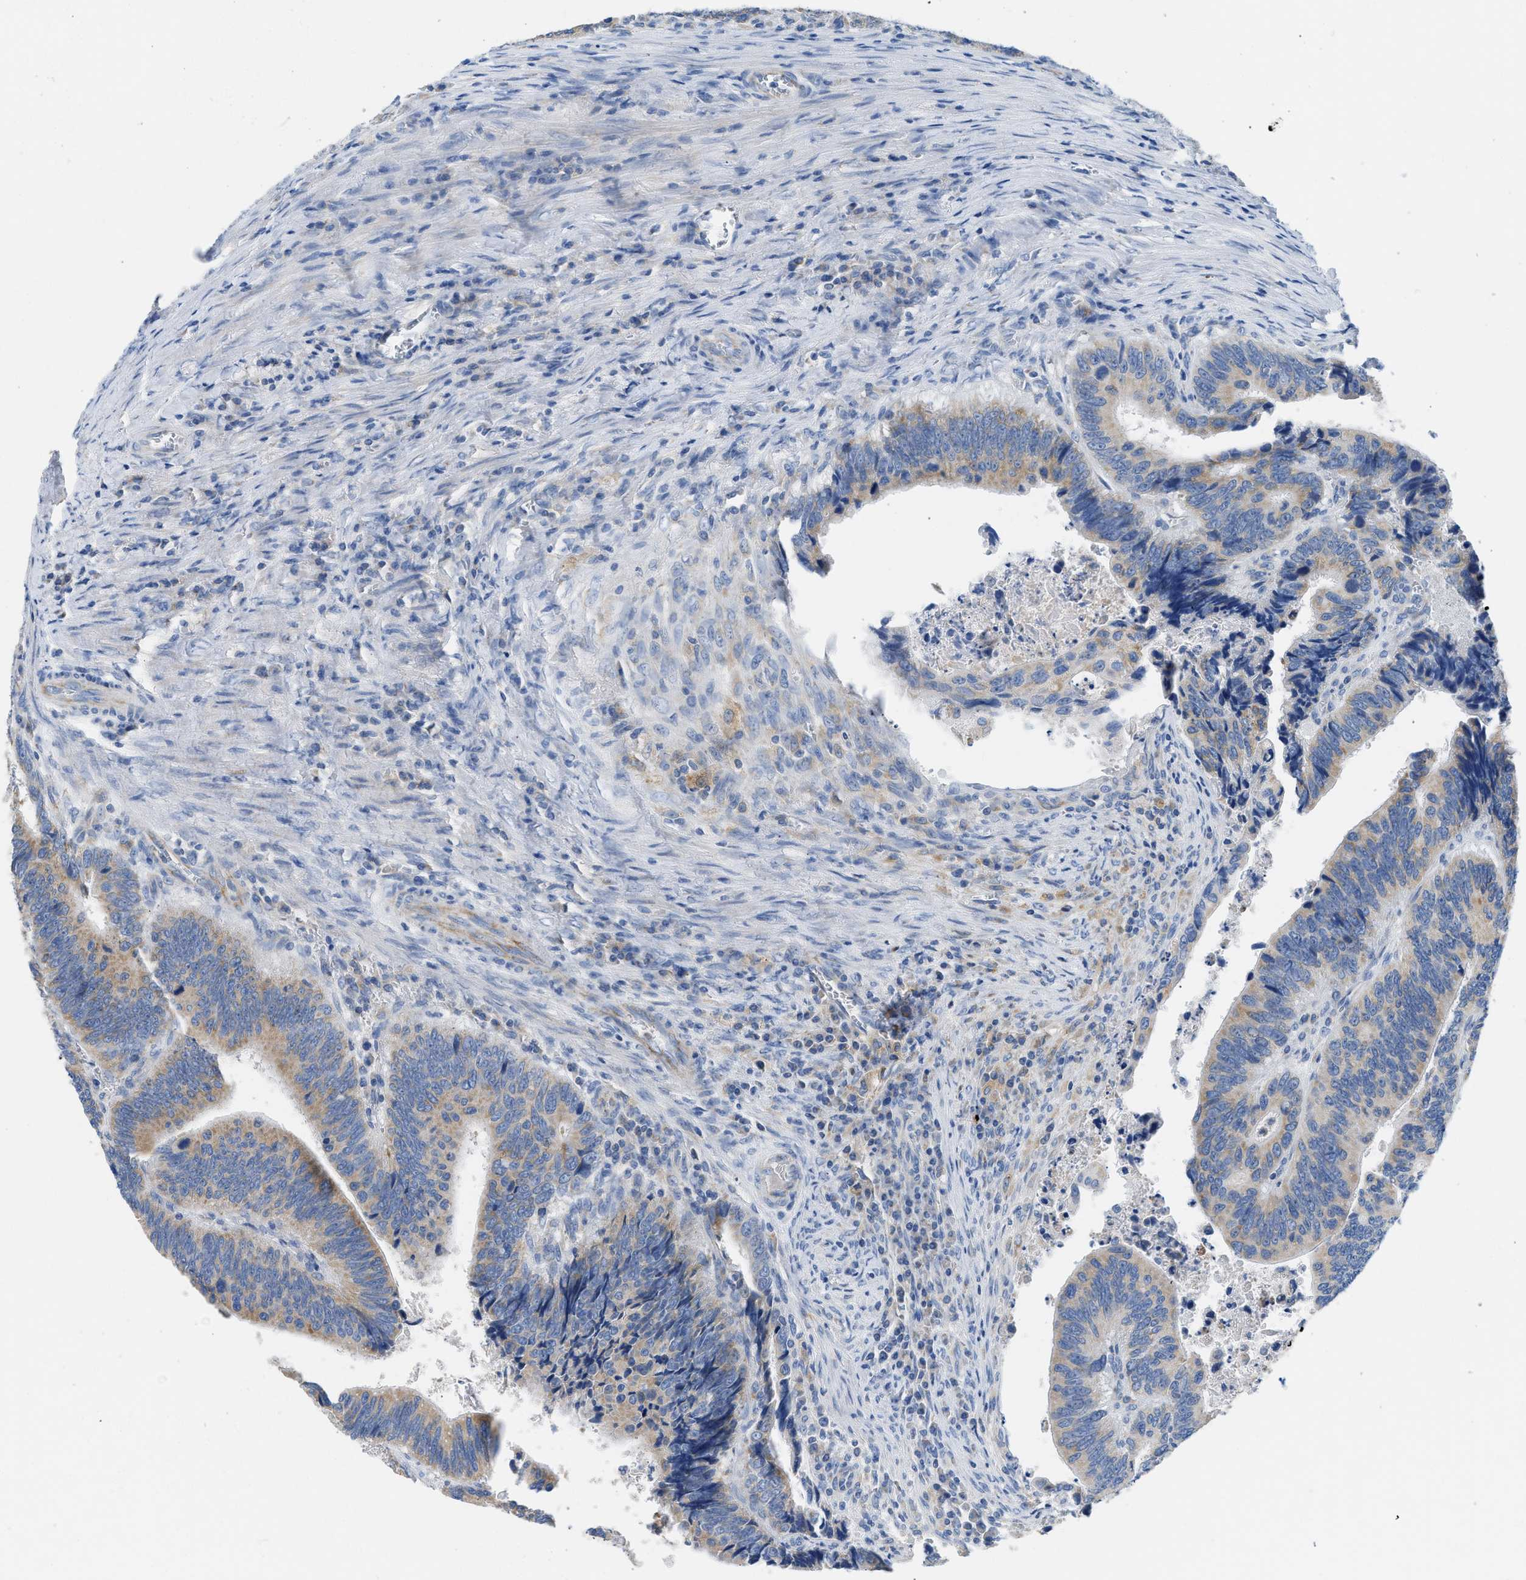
{"staining": {"intensity": "moderate", "quantity": ">75%", "location": "cytoplasmic/membranous"}, "tissue": "colorectal cancer", "cell_type": "Tumor cells", "image_type": "cancer", "snomed": [{"axis": "morphology", "description": "Inflammation, NOS"}, {"axis": "morphology", "description": "Adenocarcinoma, NOS"}, {"axis": "topography", "description": "Colon"}], "caption": "Protein staining of adenocarcinoma (colorectal) tissue displays moderate cytoplasmic/membranous staining in about >75% of tumor cells.", "gene": "SLC25A13", "patient": {"sex": "male", "age": 72}}